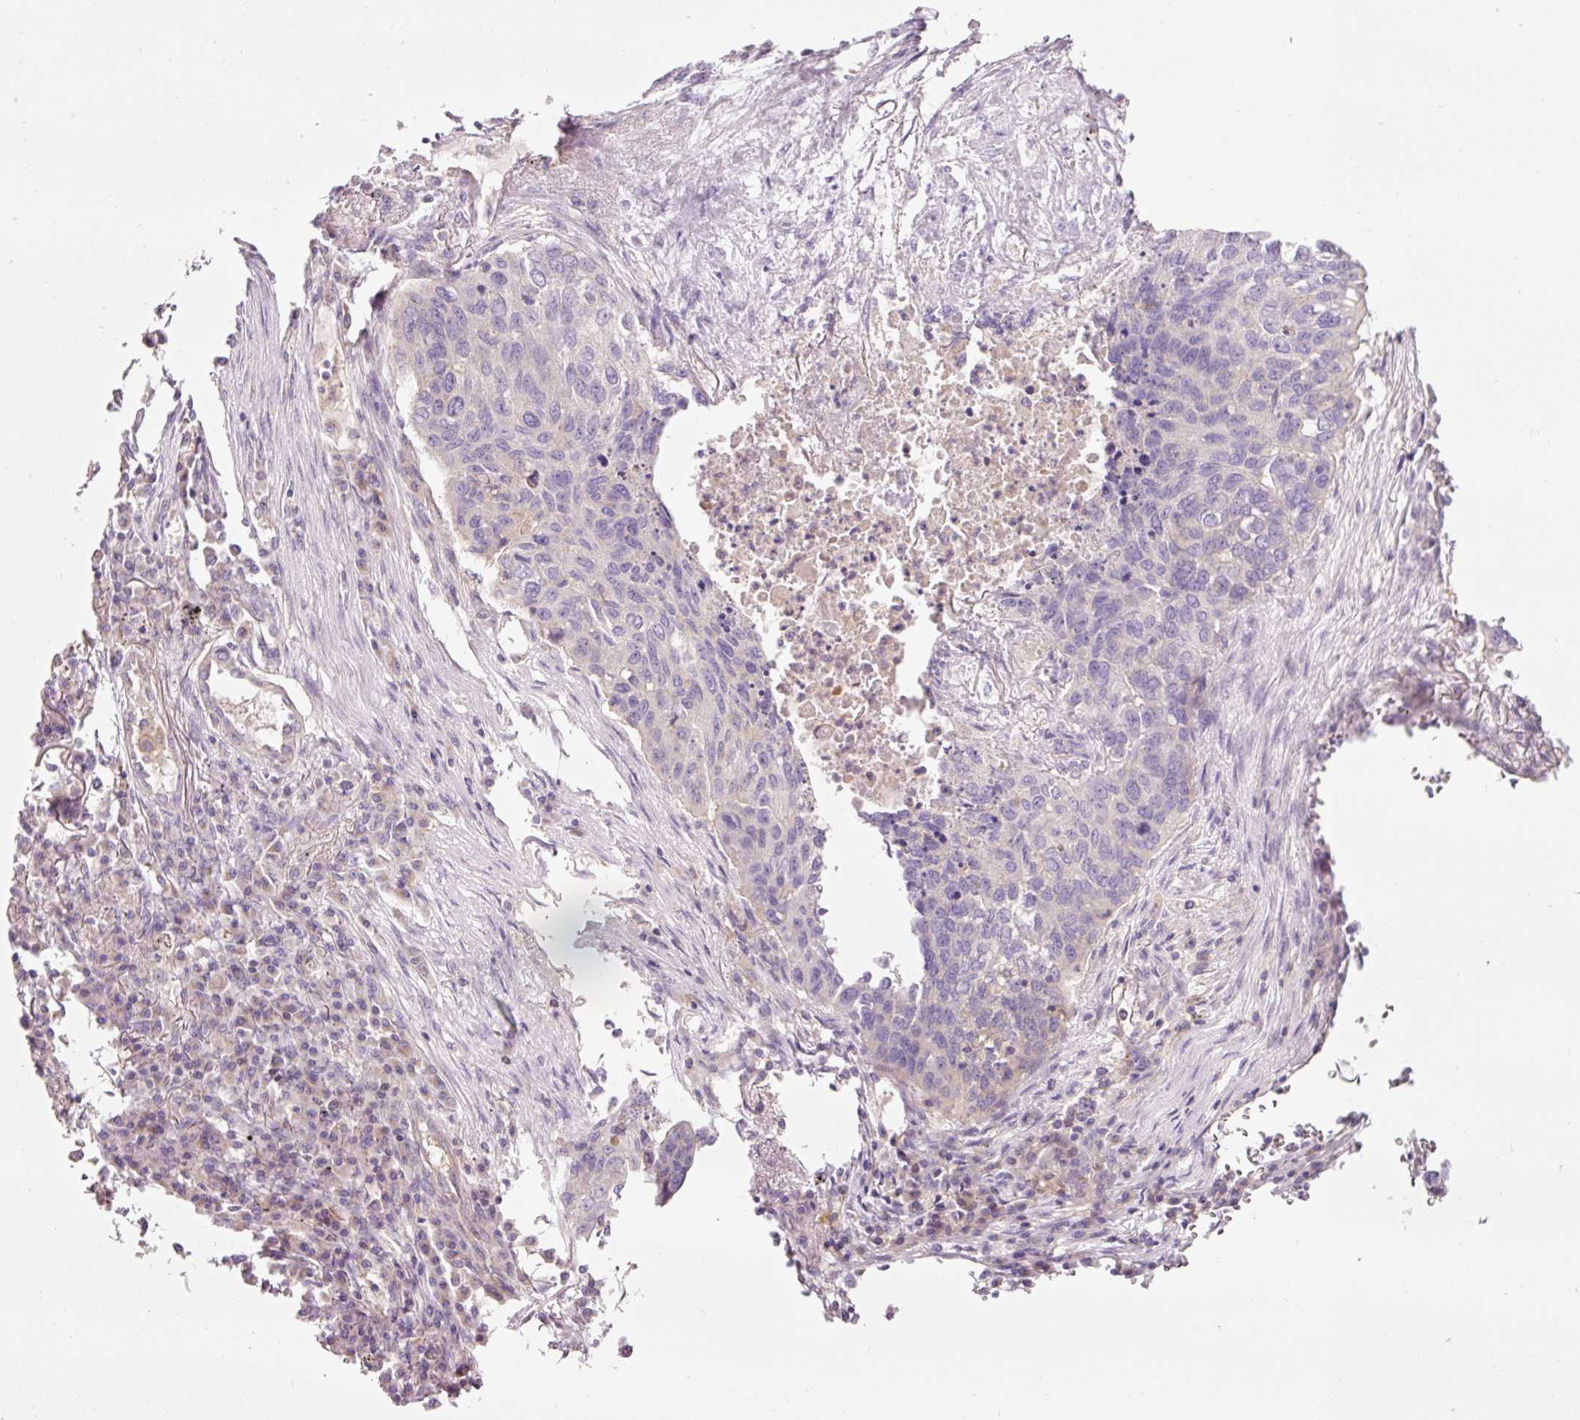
{"staining": {"intensity": "negative", "quantity": "none", "location": "none"}, "tissue": "lung cancer", "cell_type": "Tumor cells", "image_type": "cancer", "snomed": [{"axis": "morphology", "description": "Squamous cell carcinoma, NOS"}, {"axis": "topography", "description": "Lung"}], "caption": "The micrograph demonstrates no staining of tumor cells in lung cancer.", "gene": "NAPA", "patient": {"sex": "female", "age": 63}}